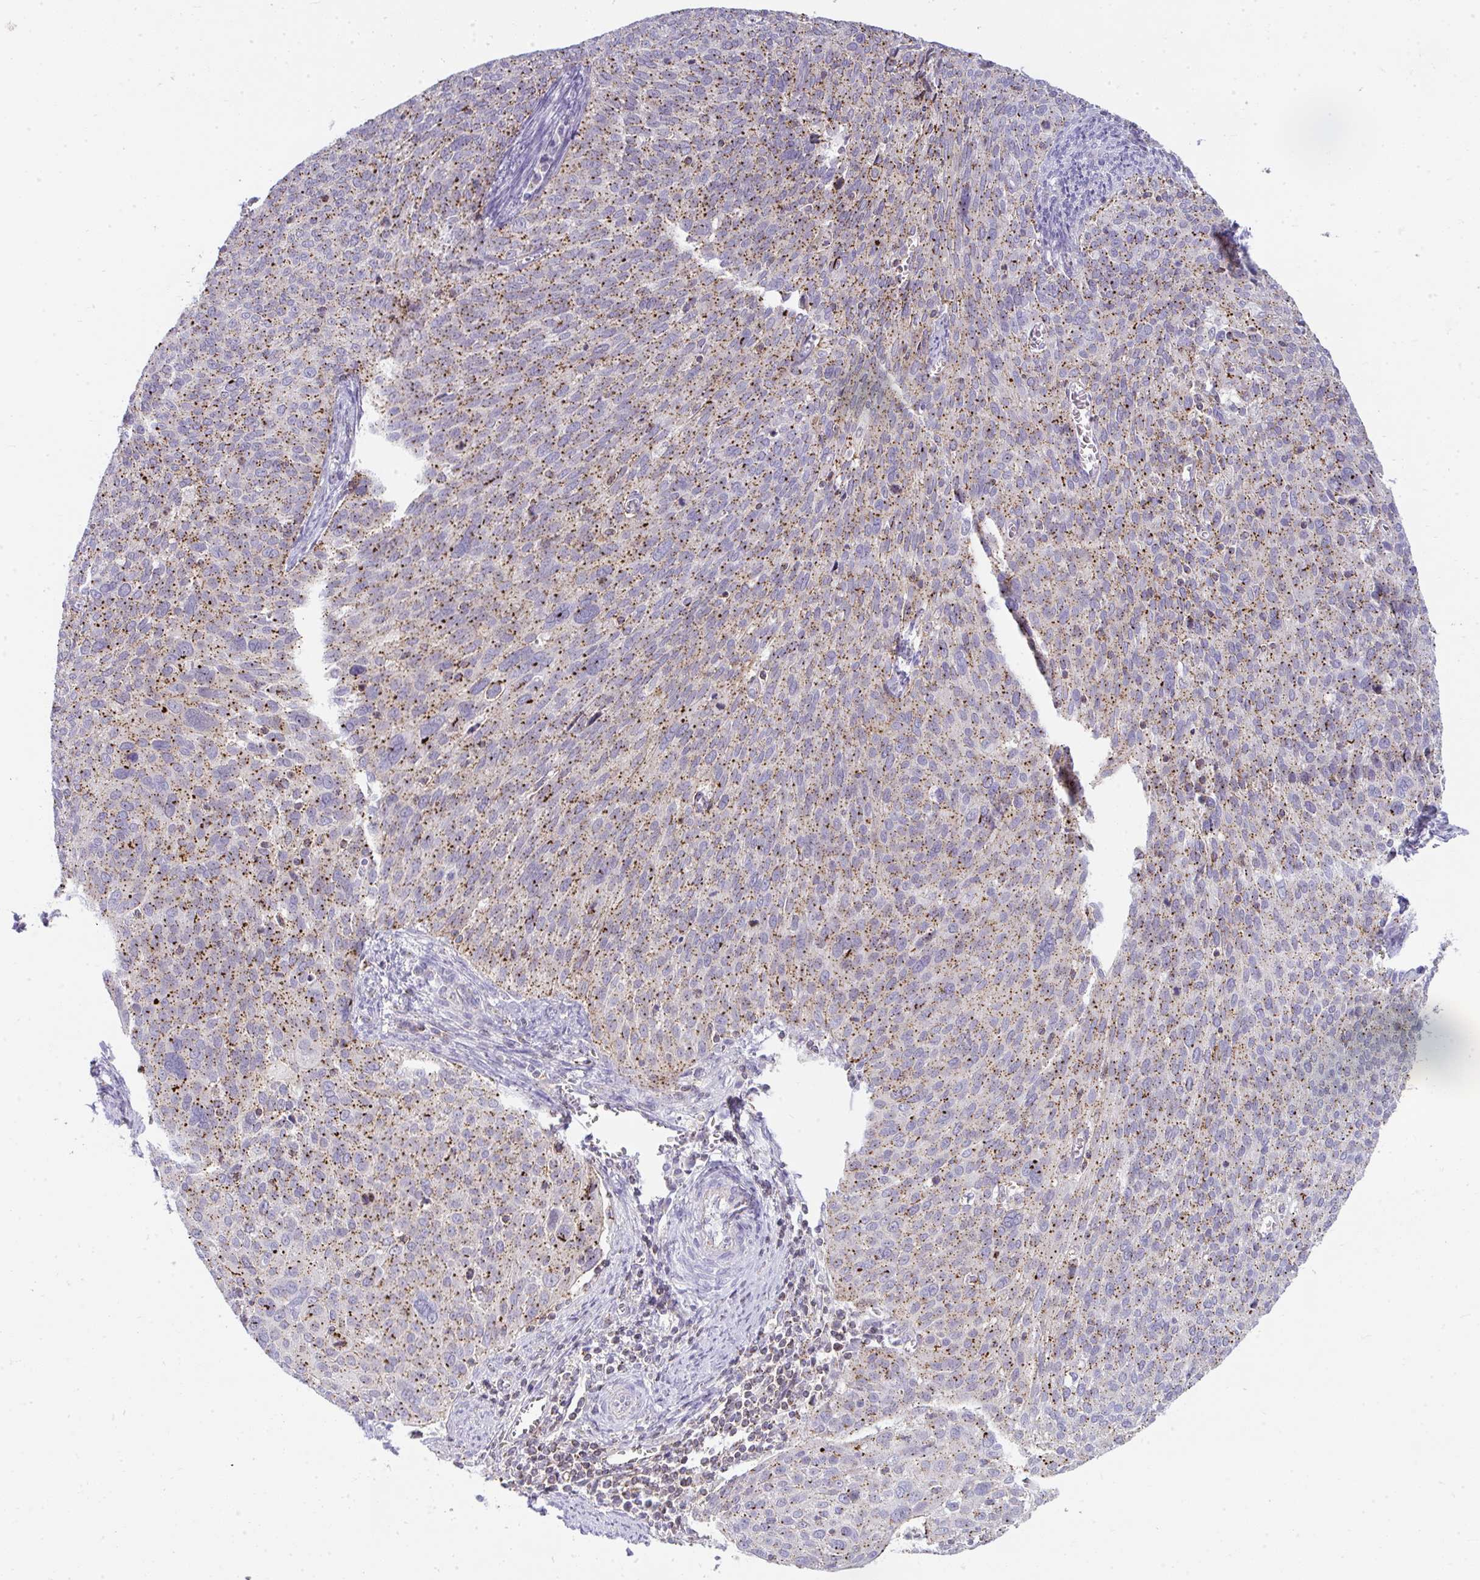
{"staining": {"intensity": "moderate", "quantity": ">75%", "location": "cytoplasmic/membranous"}, "tissue": "cervical cancer", "cell_type": "Tumor cells", "image_type": "cancer", "snomed": [{"axis": "morphology", "description": "Squamous cell carcinoma, NOS"}, {"axis": "topography", "description": "Cervix"}], "caption": "Immunohistochemistry (DAB) staining of cervical squamous cell carcinoma reveals moderate cytoplasmic/membranous protein expression in approximately >75% of tumor cells.", "gene": "VPS4B", "patient": {"sex": "female", "age": 39}}